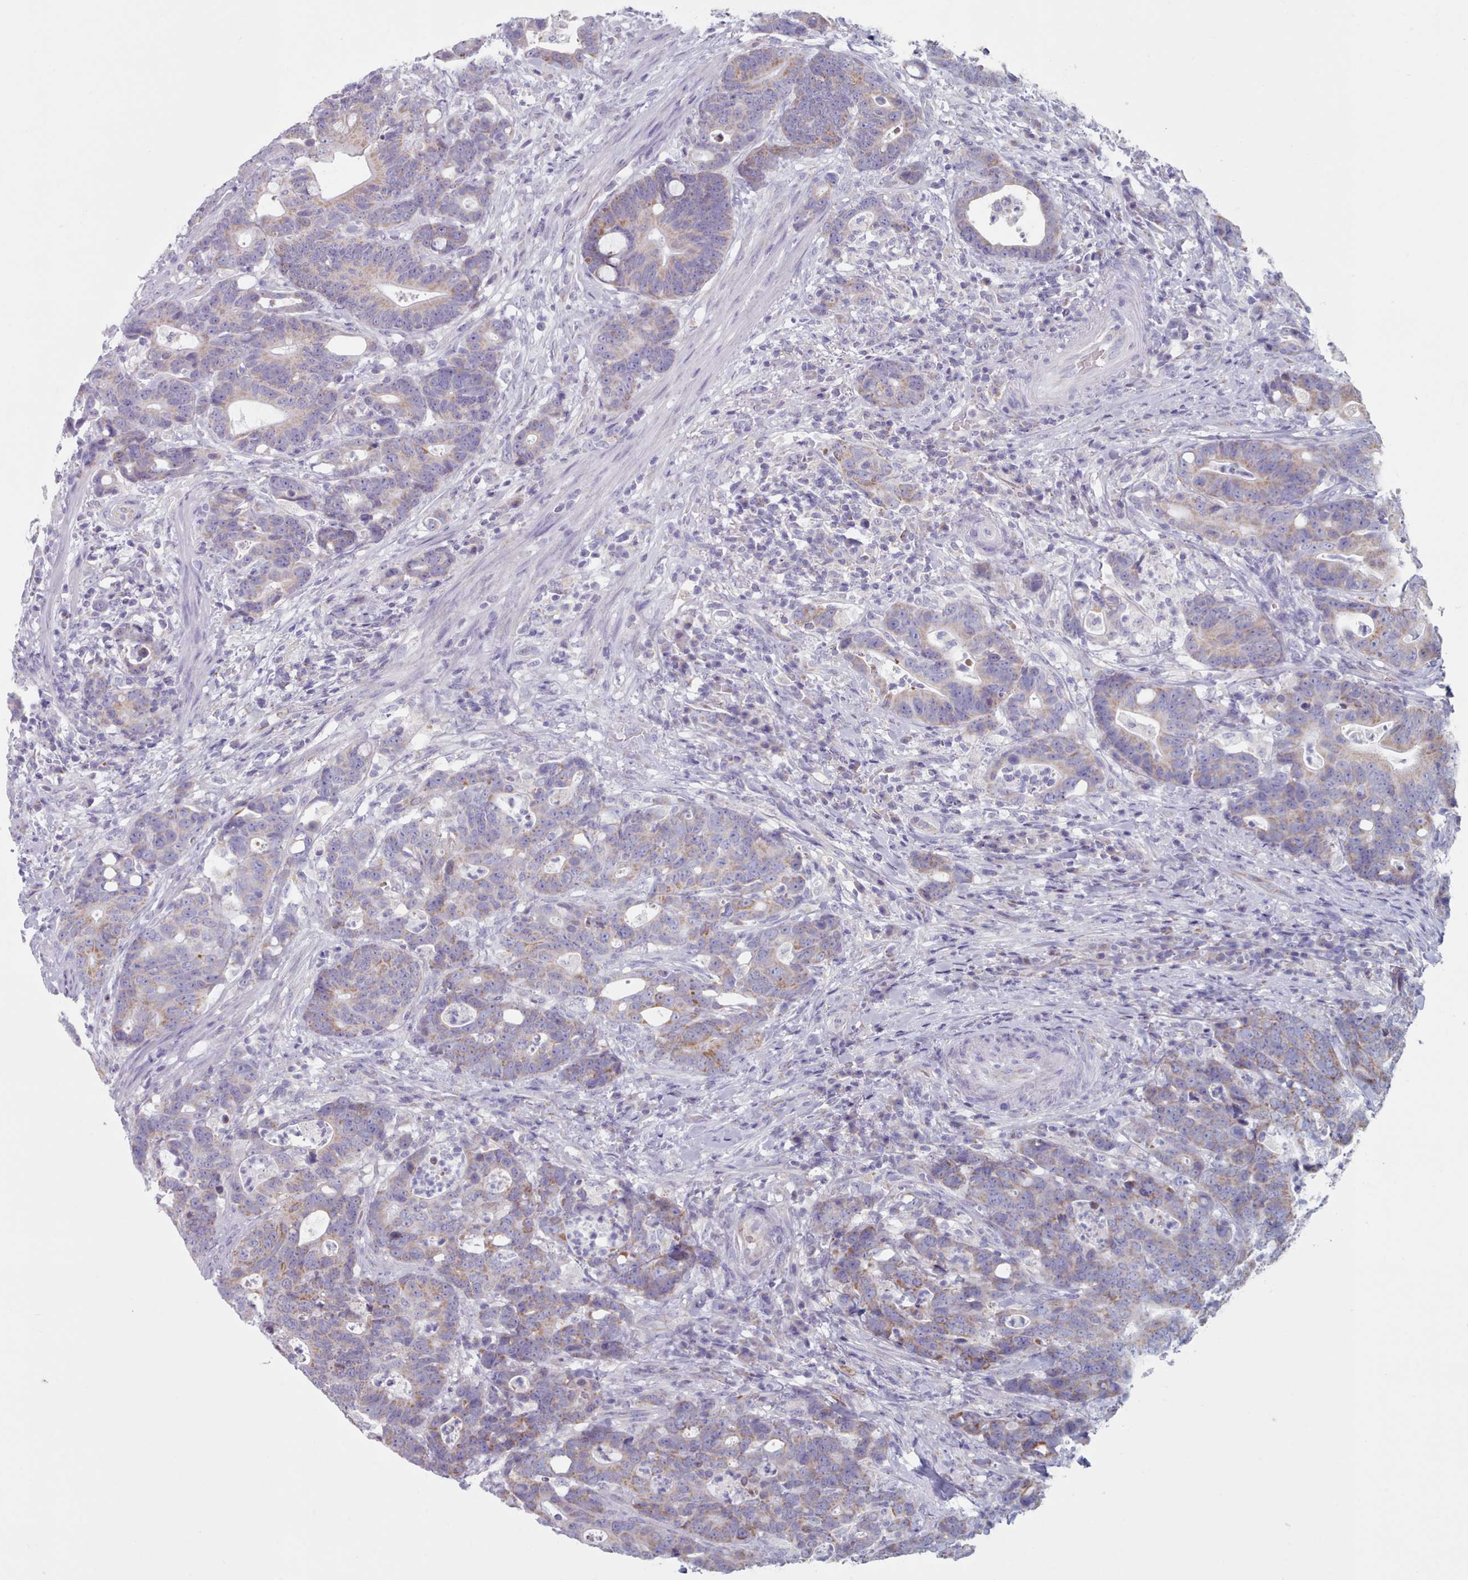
{"staining": {"intensity": "moderate", "quantity": "<25%", "location": "cytoplasmic/membranous"}, "tissue": "colorectal cancer", "cell_type": "Tumor cells", "image_type": "cancer", "snomed": [{"axis": "morphology", "description": "Adenocarcinoma, NOS"}, {"axis": "topography", "description": "Colon"}], "caption": "Approximately <25% of tumor cells in human colorectal adenocarcinoma show moderate cytoplasmic/membranous protein staining as visualized by brown immunohistochemical staining.", "gene": "HAO1", "patient": {"sex": "female", "age": 82}}